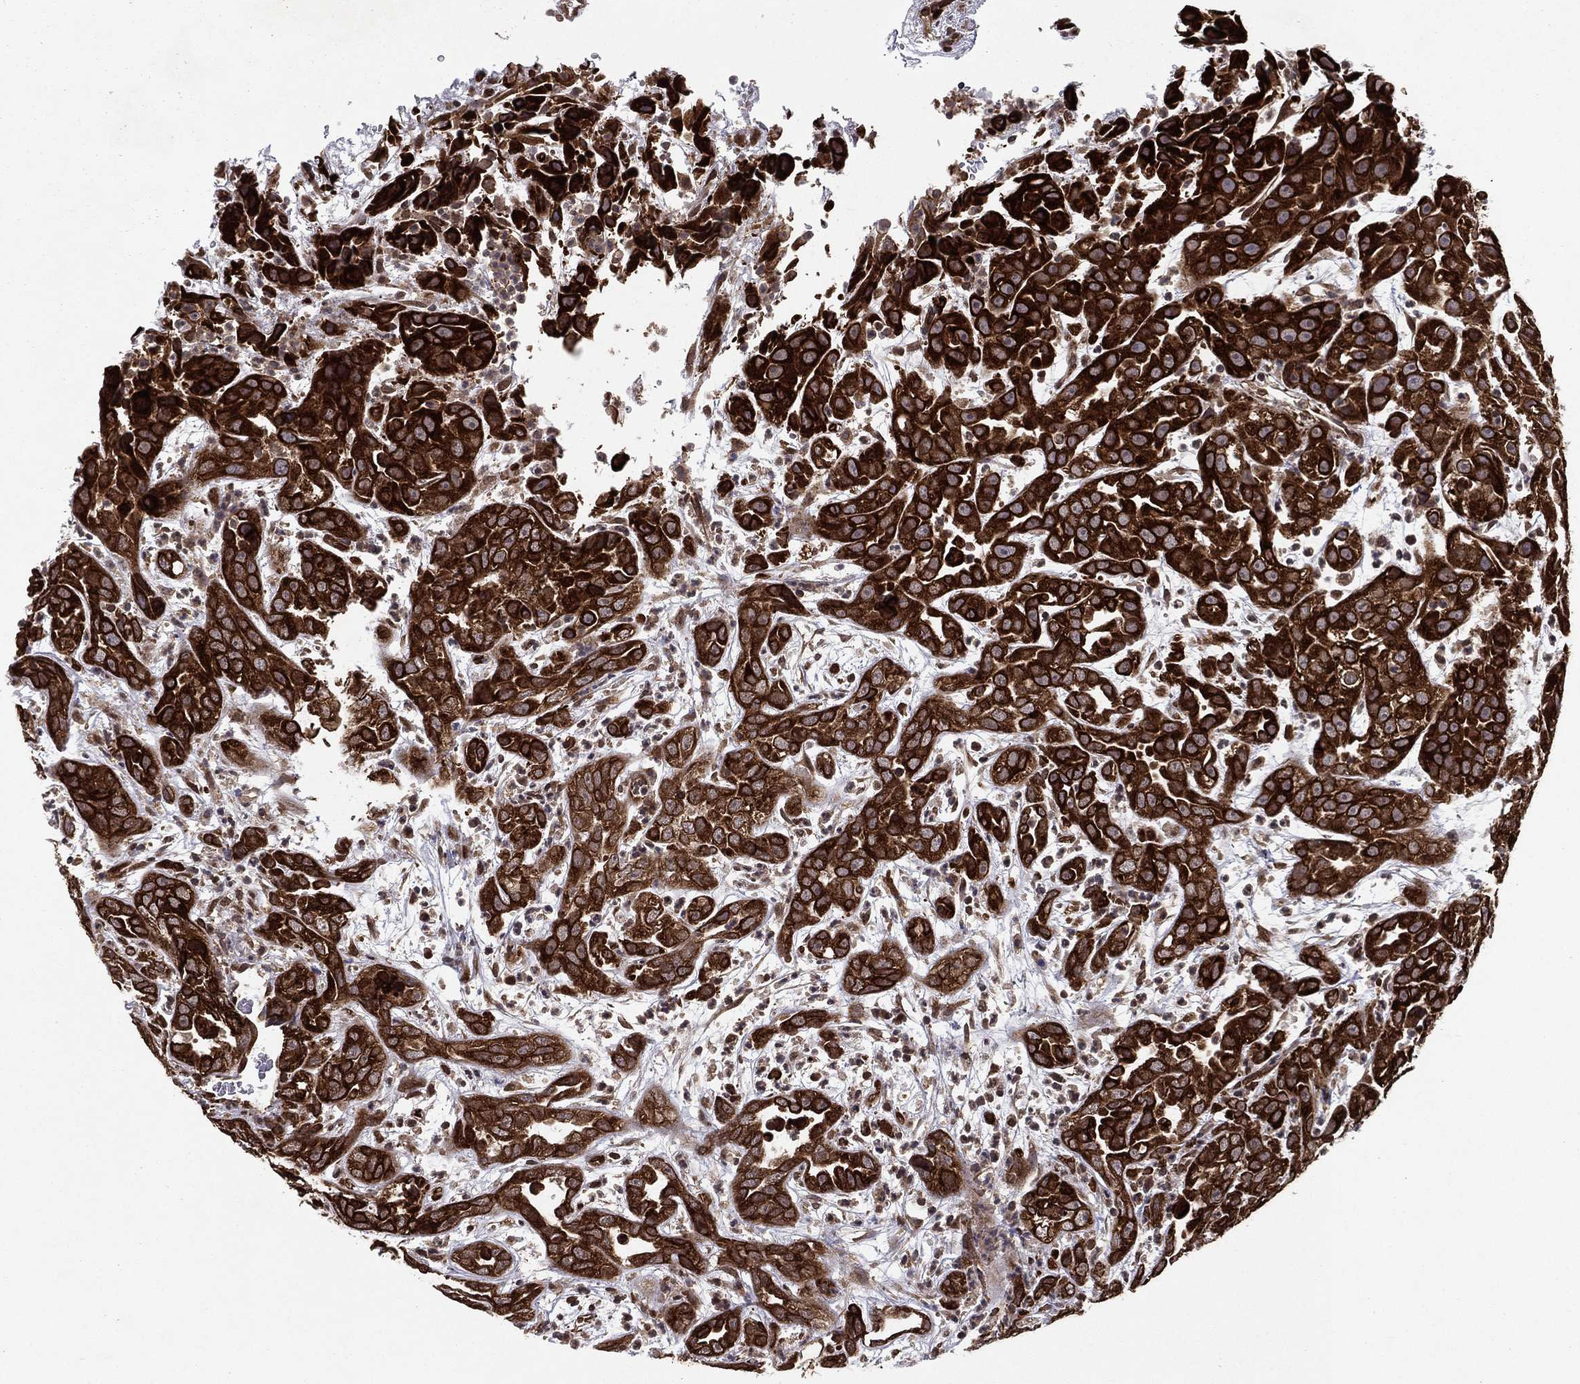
{"staining": {"intensity": "strong", "quantity": ">75%", "location": "cytoplasmic/membranous"}, "tissue": "urothelial cancer", "cell_type": "Tumor cells", "image_type": "cancer", "snomed": [{"axis": "morphology", "description": "Urothelial carcinoma, High grade"}, {"axis": "topography", "description": "Urinary bladder"}], "caption": "A brown stain highlights strong cytoplasmic/membranous staining of a protein in urothelial carcinoma (high-grade) tumor cells.", "gene": "CERS2", "patient": {"sex": "female", "age": 41}}